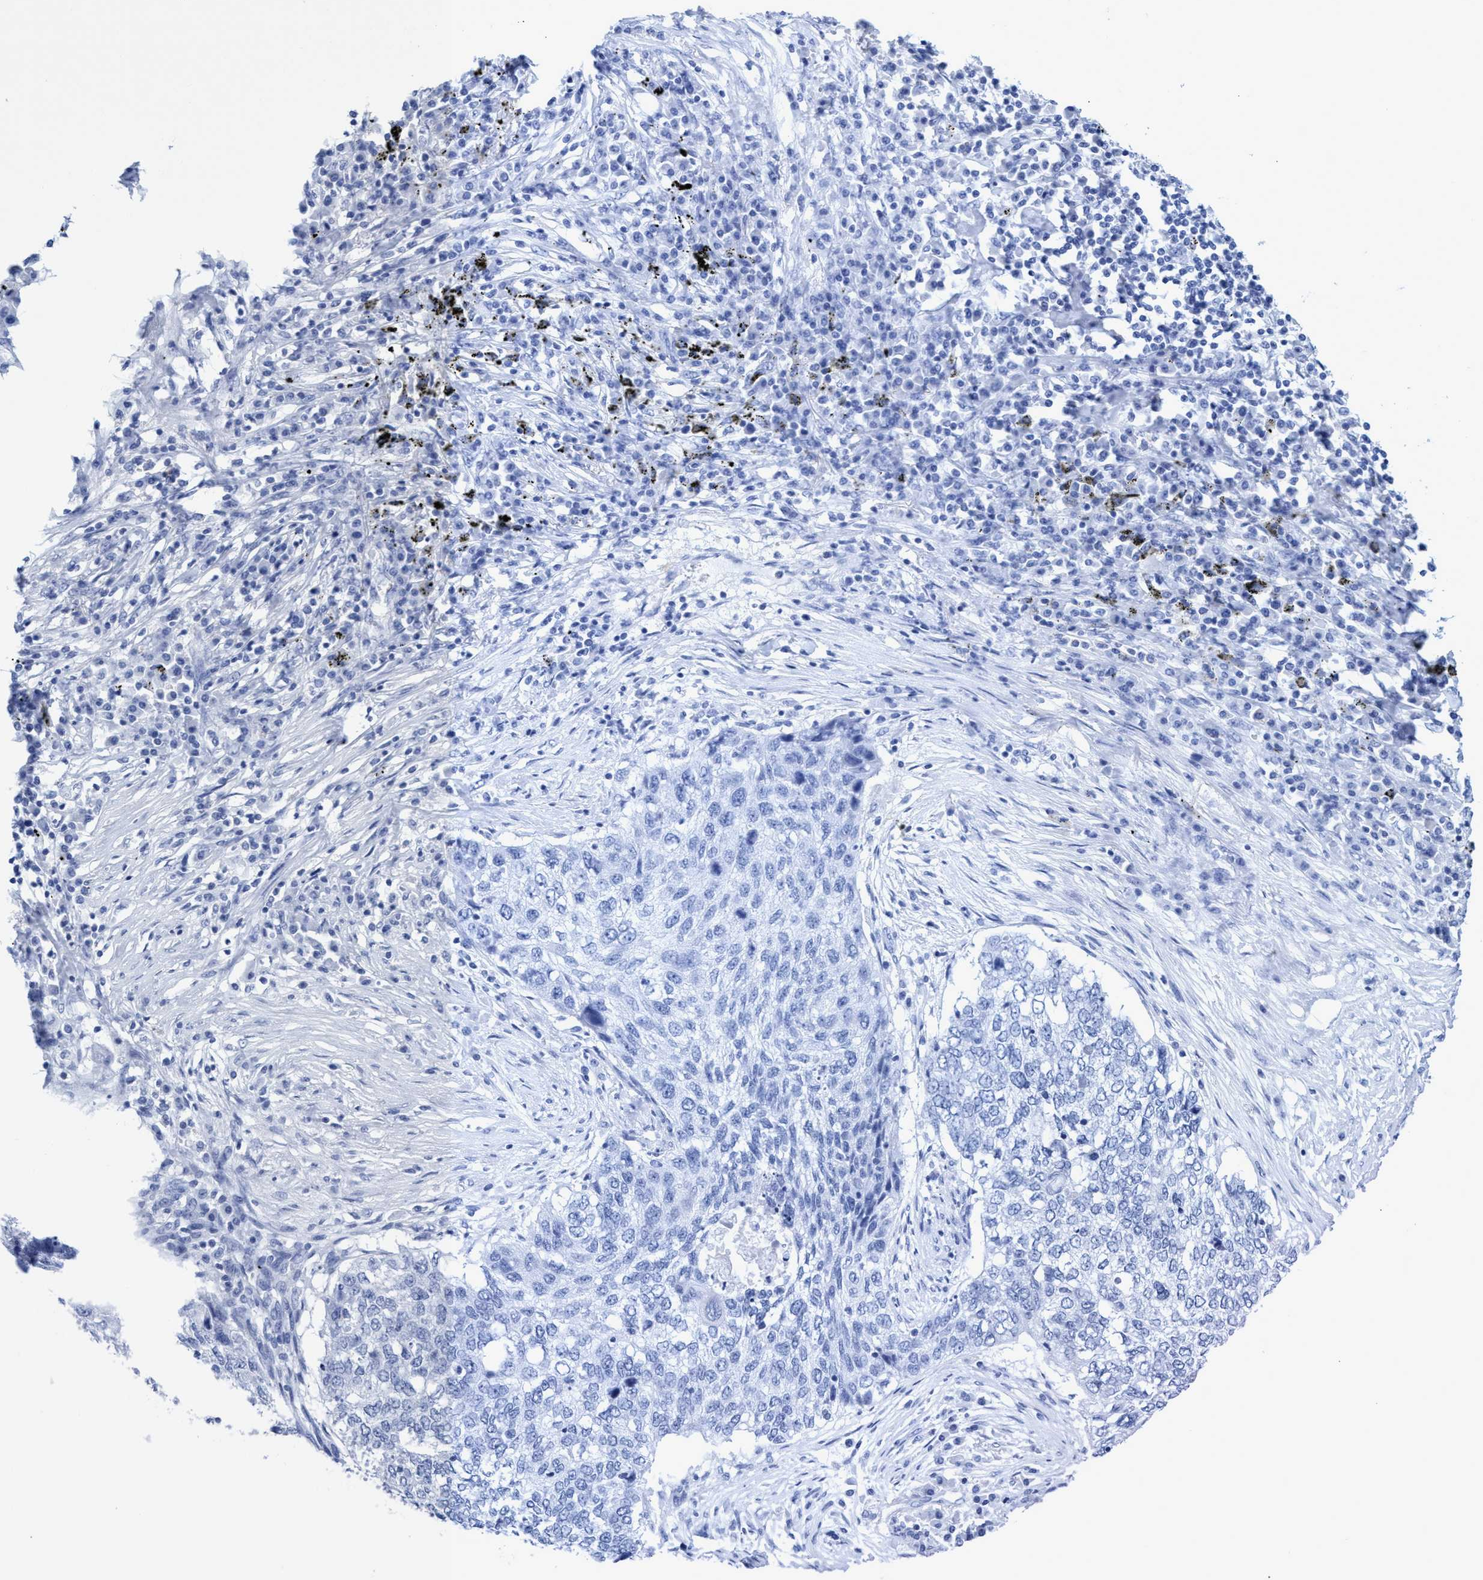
{"staining": {"intensity": "negative", "quantity": "none", "location": "none"}, "tissue": "lung cancer", "cell_type": "Tumor cells", "image_type": "cancer", "snomed": [{"axis": "morphology", "description": "Squamous cell carcinoma, NOS"}, {"axis": "topography", "description": "Lung"}], "caption": "Immunohistochemistry (IHC) of human lung squamous cell carcinoma demonstrates no staining in tumor cells.", "gene": "INSL6", "patient": {"sex": "female", "age": 63}}